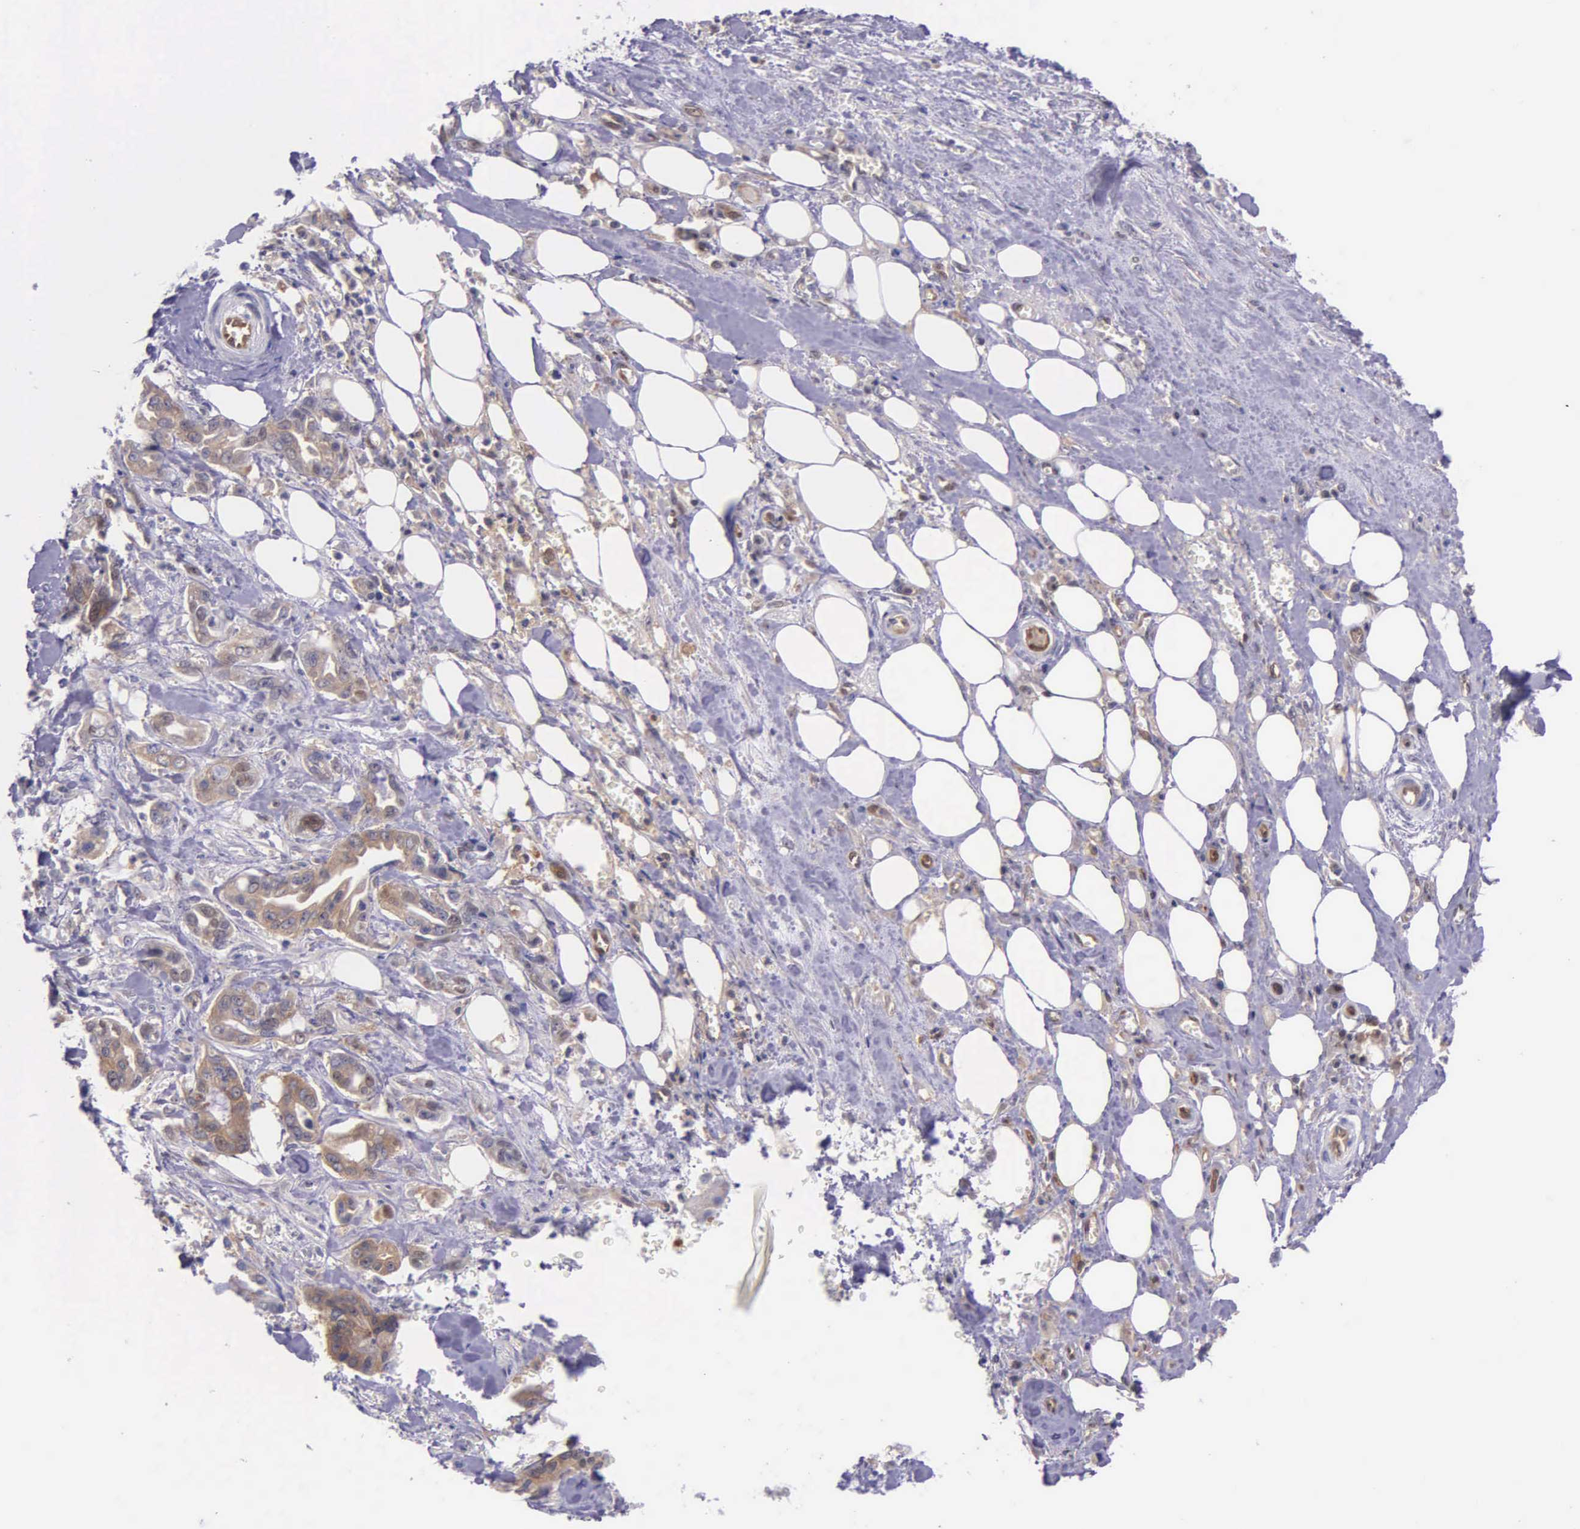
{"staining": {"intensity": "moderate", "quantity": ">75%", "location": "cytoplasmic/membranous"}, "tissue": "pancreatic cancer", "cell_type": "Tumor cells", "image_type": "cancer", "snomed": [{"axis": "morphology", "description": "Adenocarcinoma, NOS"}, {"axis": "topography", "description": "Pancreas"}], "caption": "A brown stain labels moderate cytoplasmic/membranous expression of a protein in human pancreatic cancer (adenocarcinoma) tumor cells.", "gene": "GMPR2", "patient": {"sex": "male", "age": 69}}